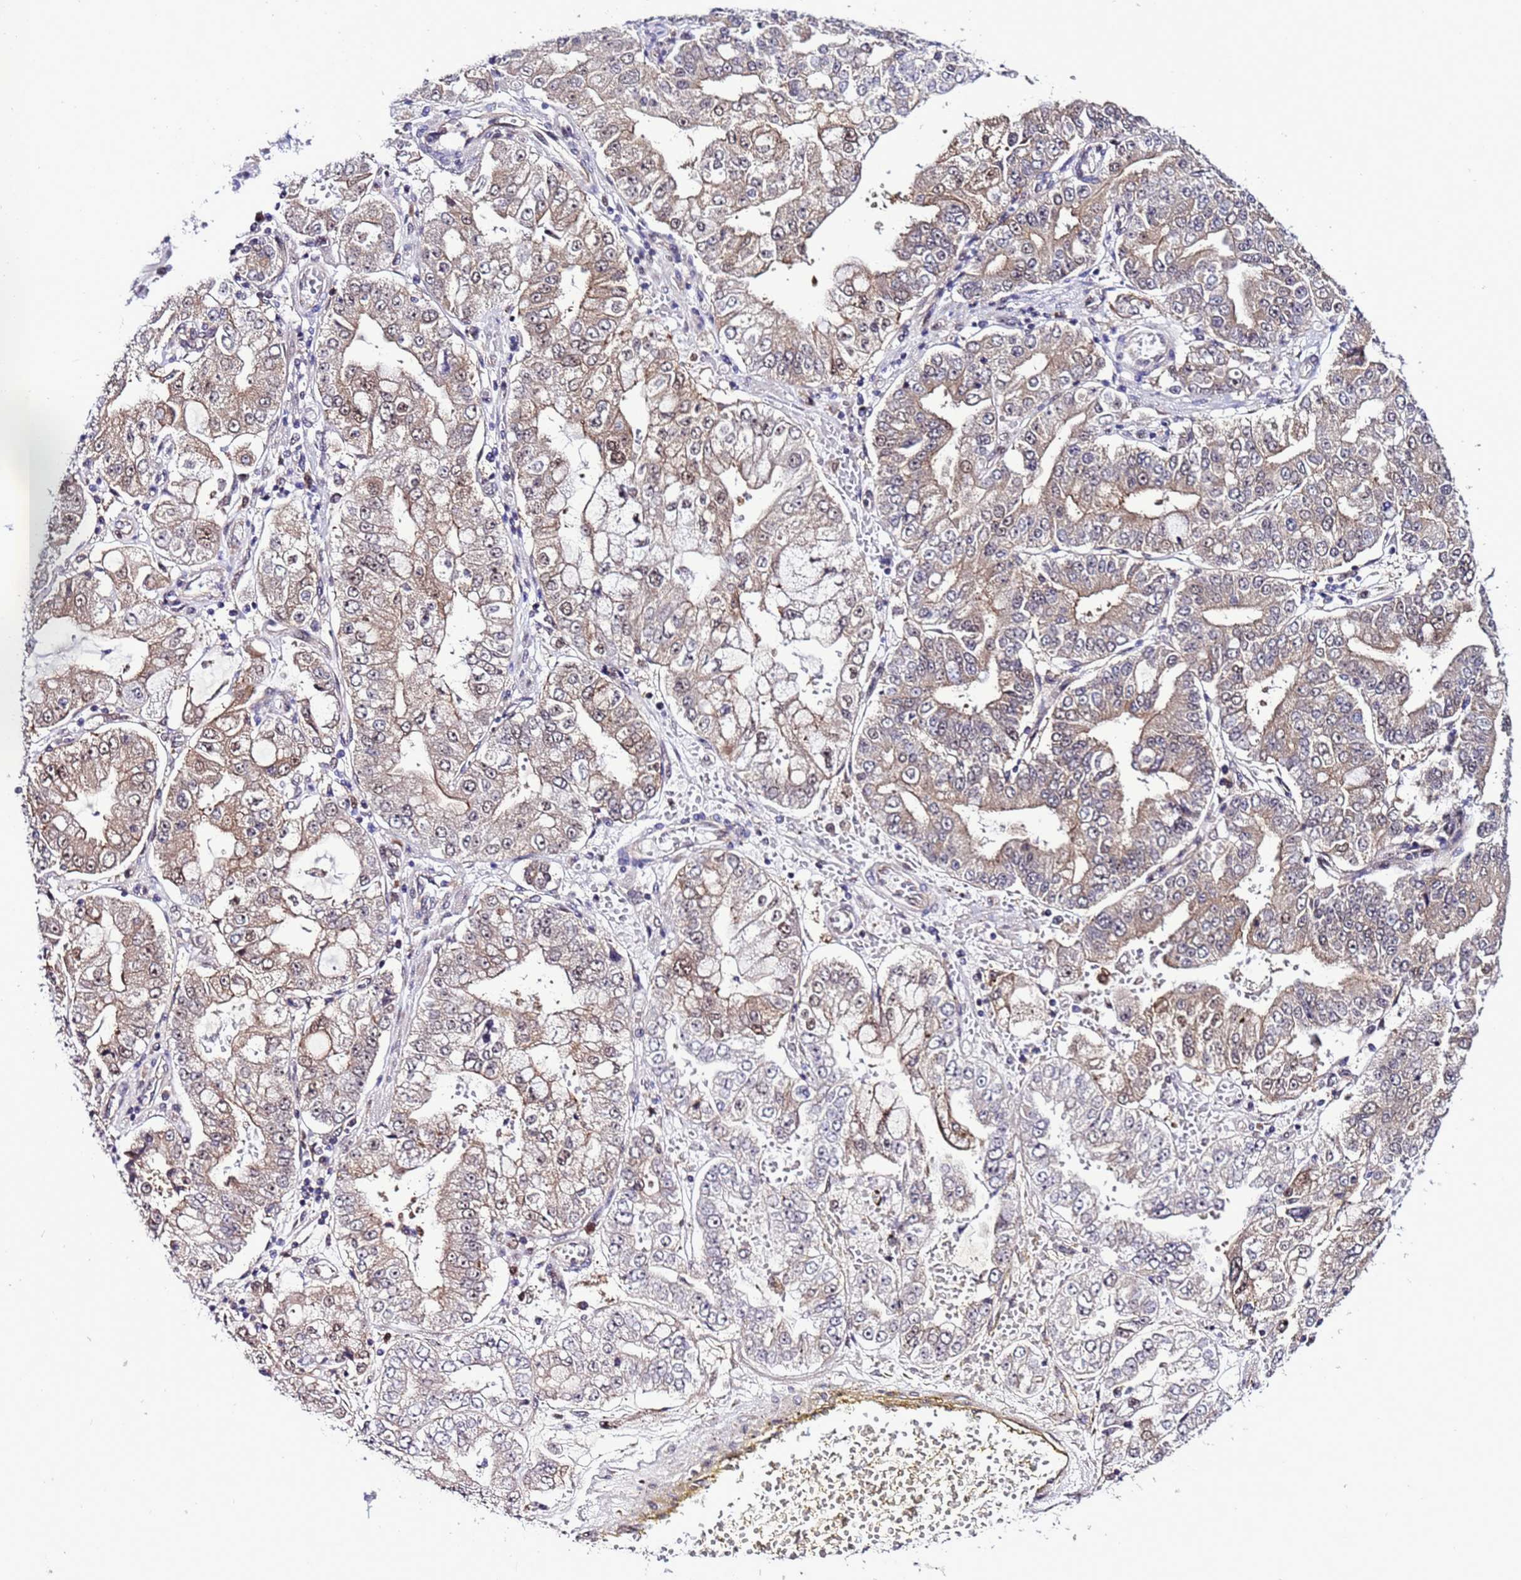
{"staining": {"intensity": "weak", "quantity": "25%-75%", "location": "cytoplasmic/membranous,nuclear"}, "tissue": "stomach cancer", "cell_type": "Tumor cells", "image_type": "cancer", "snomed": [{"axis": "morphology", "description": "Adenocarcinoma, NOS"}, {"axis": "topography", "description": "Stomach"}], "caption": "IHC of stomach cancer displays low levels of weak cytoplasmic/membranous and nuclear staining in about 25%-75% of tumor cells. (IHC, brightfield microscopy, high magnification).", "gene": "RASD1", "patient": {"sex": "male", "age": 76}}